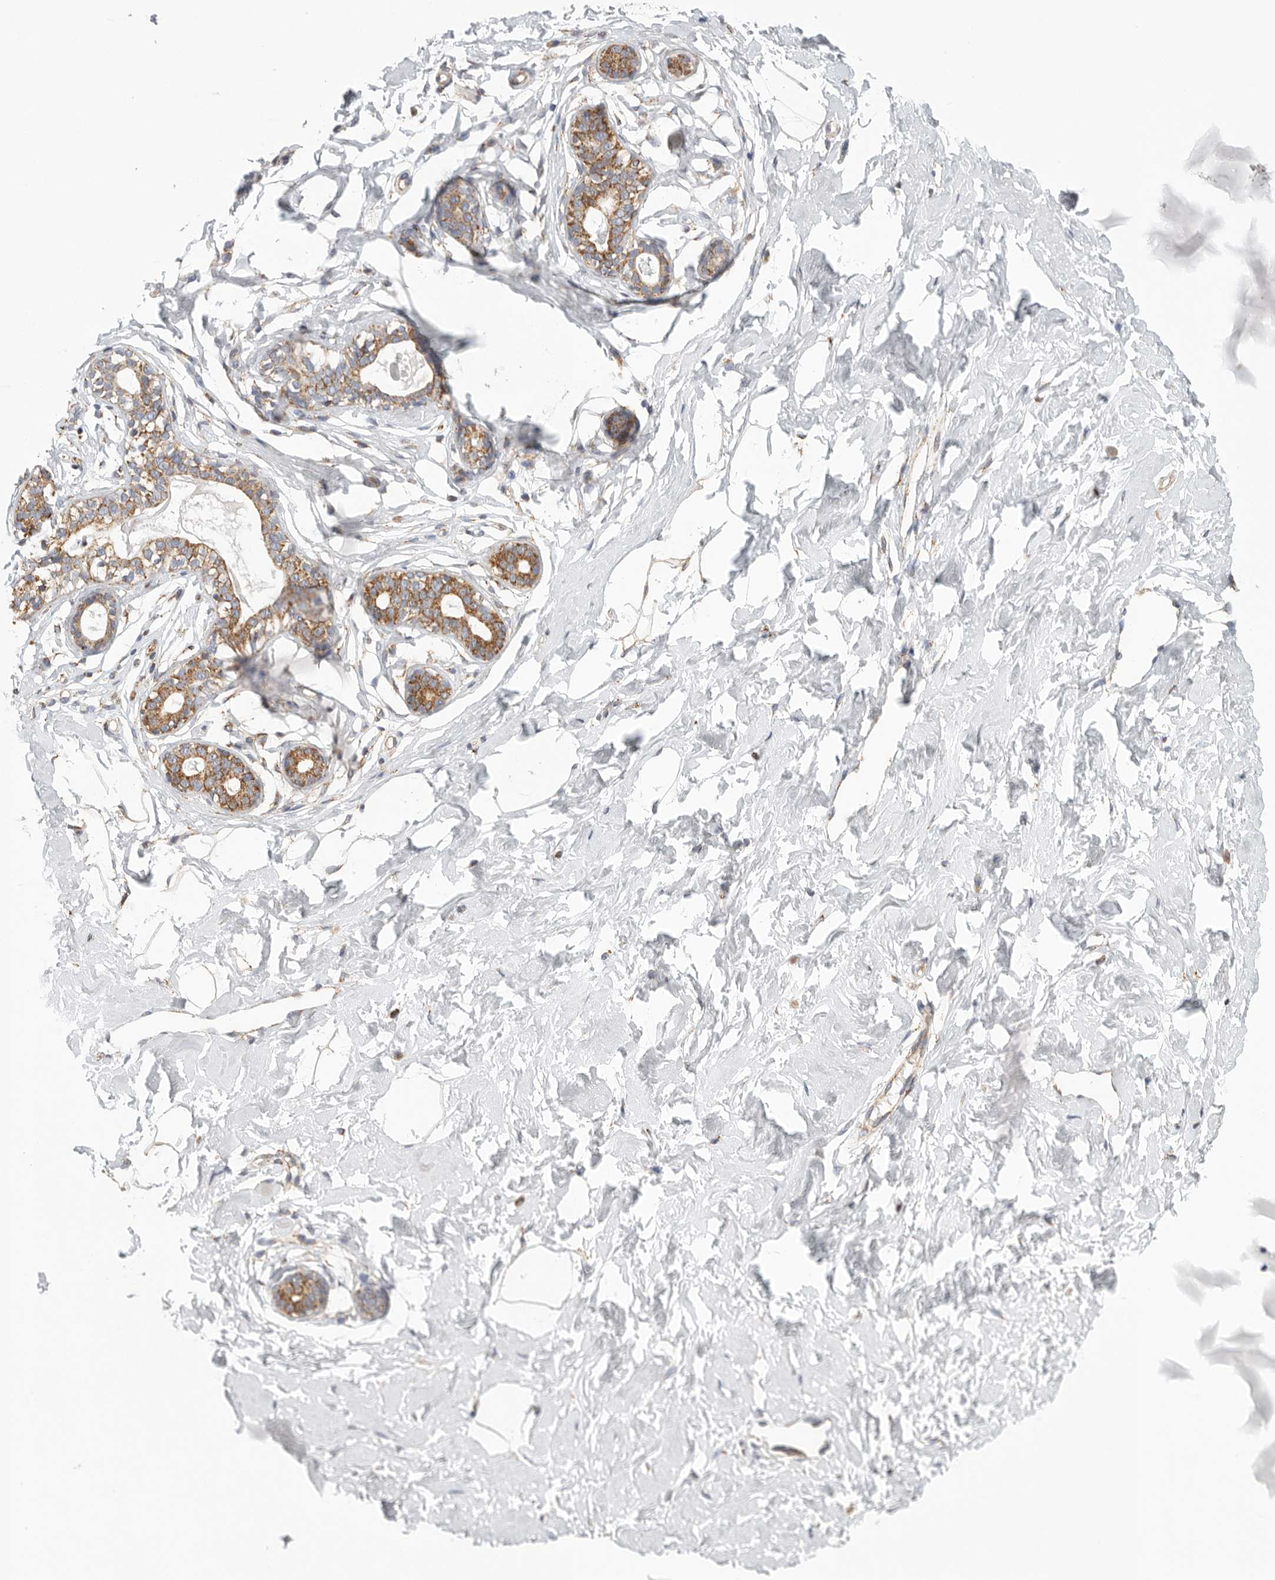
{"staining": {"intensity": "negative", "quantity": "none", "location": "none"}, "tissue": "breast", "cell_type": "Adipocytes", "image_type": "normal", "snomed": [{"axis": "morphology", "description": "Normal tissue, NOS"}, {"axis": "morphology", "description": "Adenoma, NOS"}, {"axis": "topography", "description": "Breast"}], "caption": "Protein analysis of normal breast shows no significant expression in adipocytes. The staining was performed using DAB (3,3'-diaminobenzidine) to visualize the protein expression in brown, while the nuclei were stained in blue with hematoxylin (Magnification: 20x).", "gene": "FKBP8", "patient": {"sex": "female", "age": 23}}